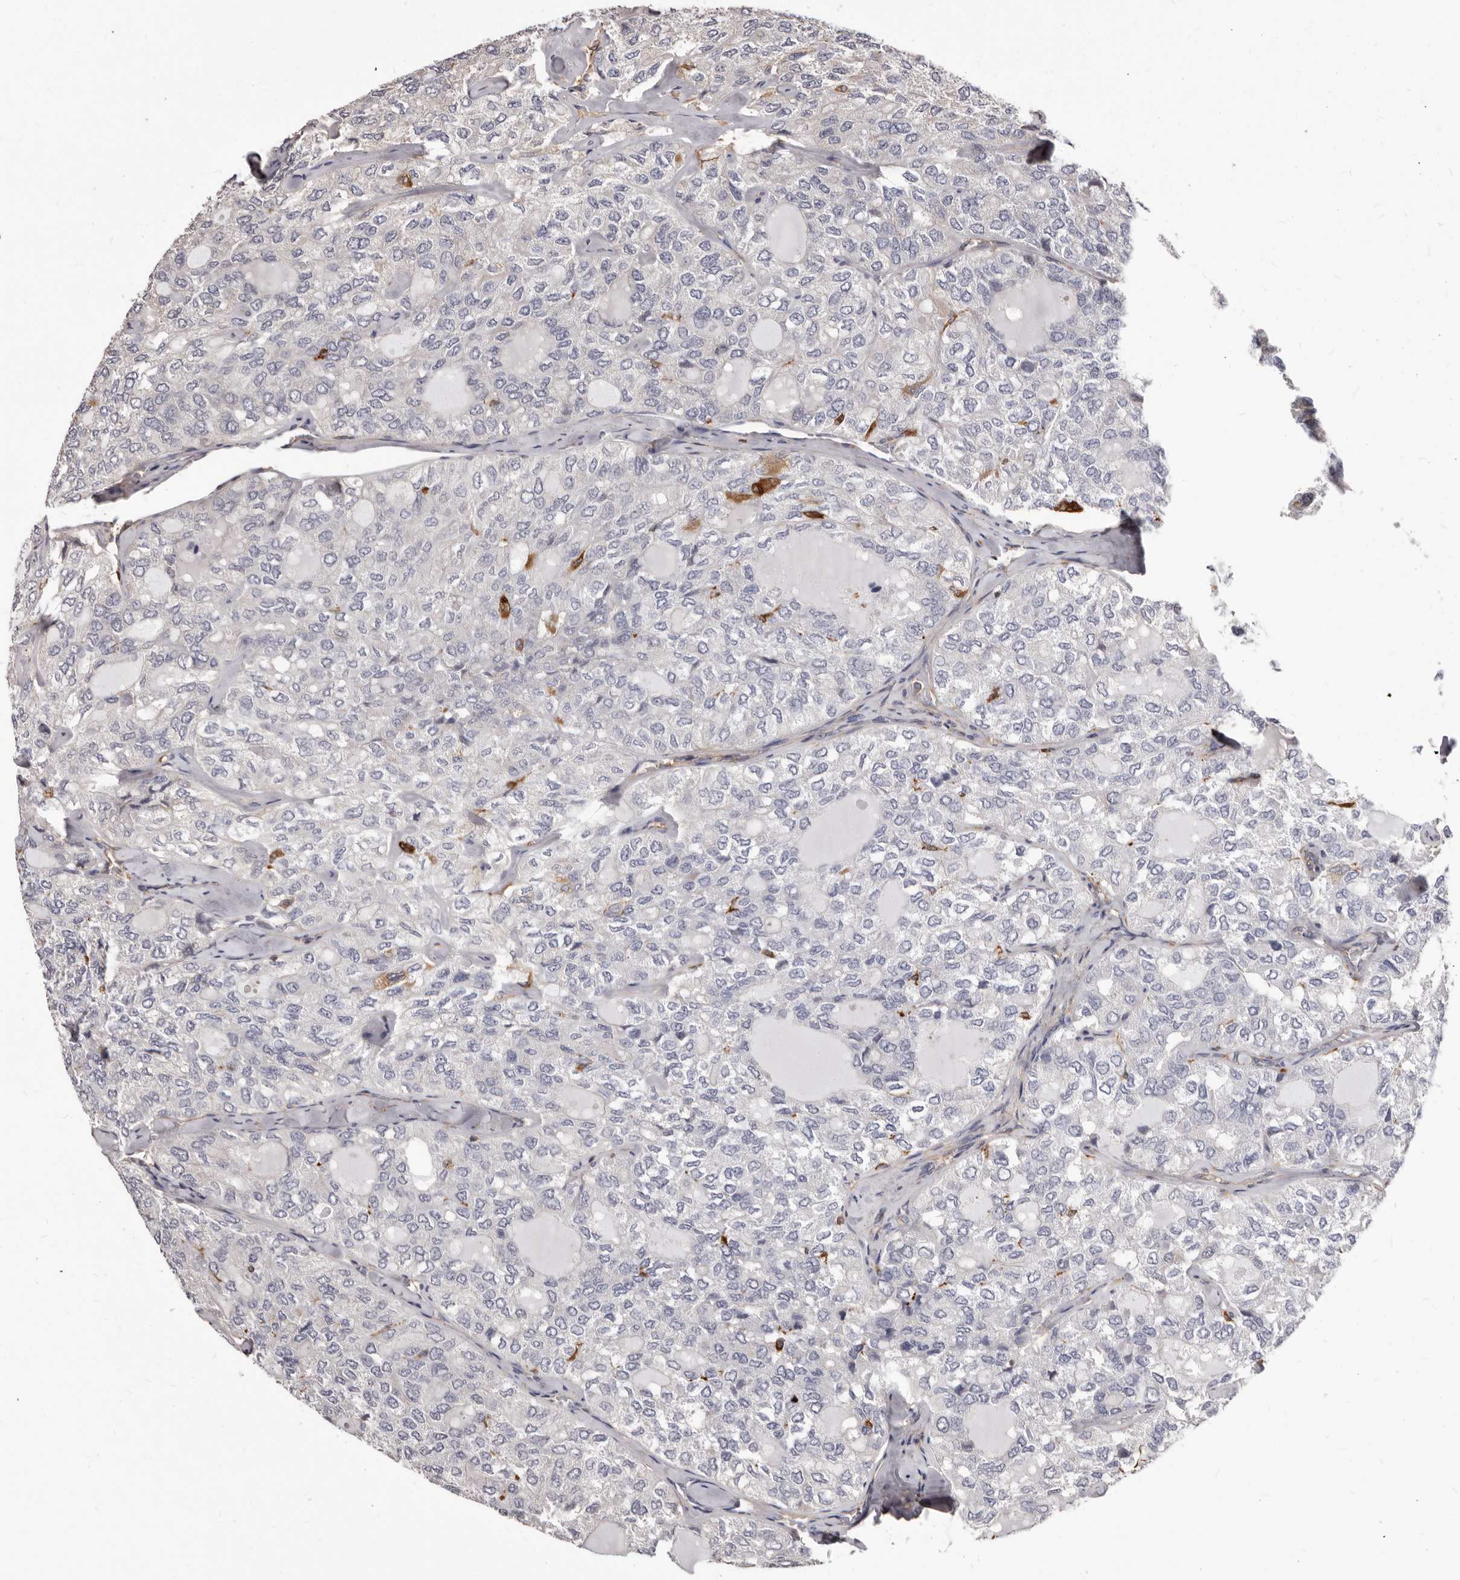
{"staining": {"intensity": "negative", "quantity": "none", "location": "none"}, "tissue": "thyroid cancer", "cell_type": "Tumor cells", "image_type": "cancer", "snomed": [{"axis": "morphology", "description": "Follicular adenoma carcinoma, NOS"}, {"axis": "topography", "description": "Thyroid gland"}], "caption": "A high-resolution image shows immunohistochemistry staining of thyroid cancer (follicular adenoma carcinoma), which reveals no significant expression in tumor cells. (Stains: DAB (3,3'-diaminobenzidine) immunohistochemistry (IHC) with hematoxylin counter stain, Microscopy: brightfield microscopy at high magnification).", "gene": "NIBAN1", "patient": {"sex": "male", "age": 75}}